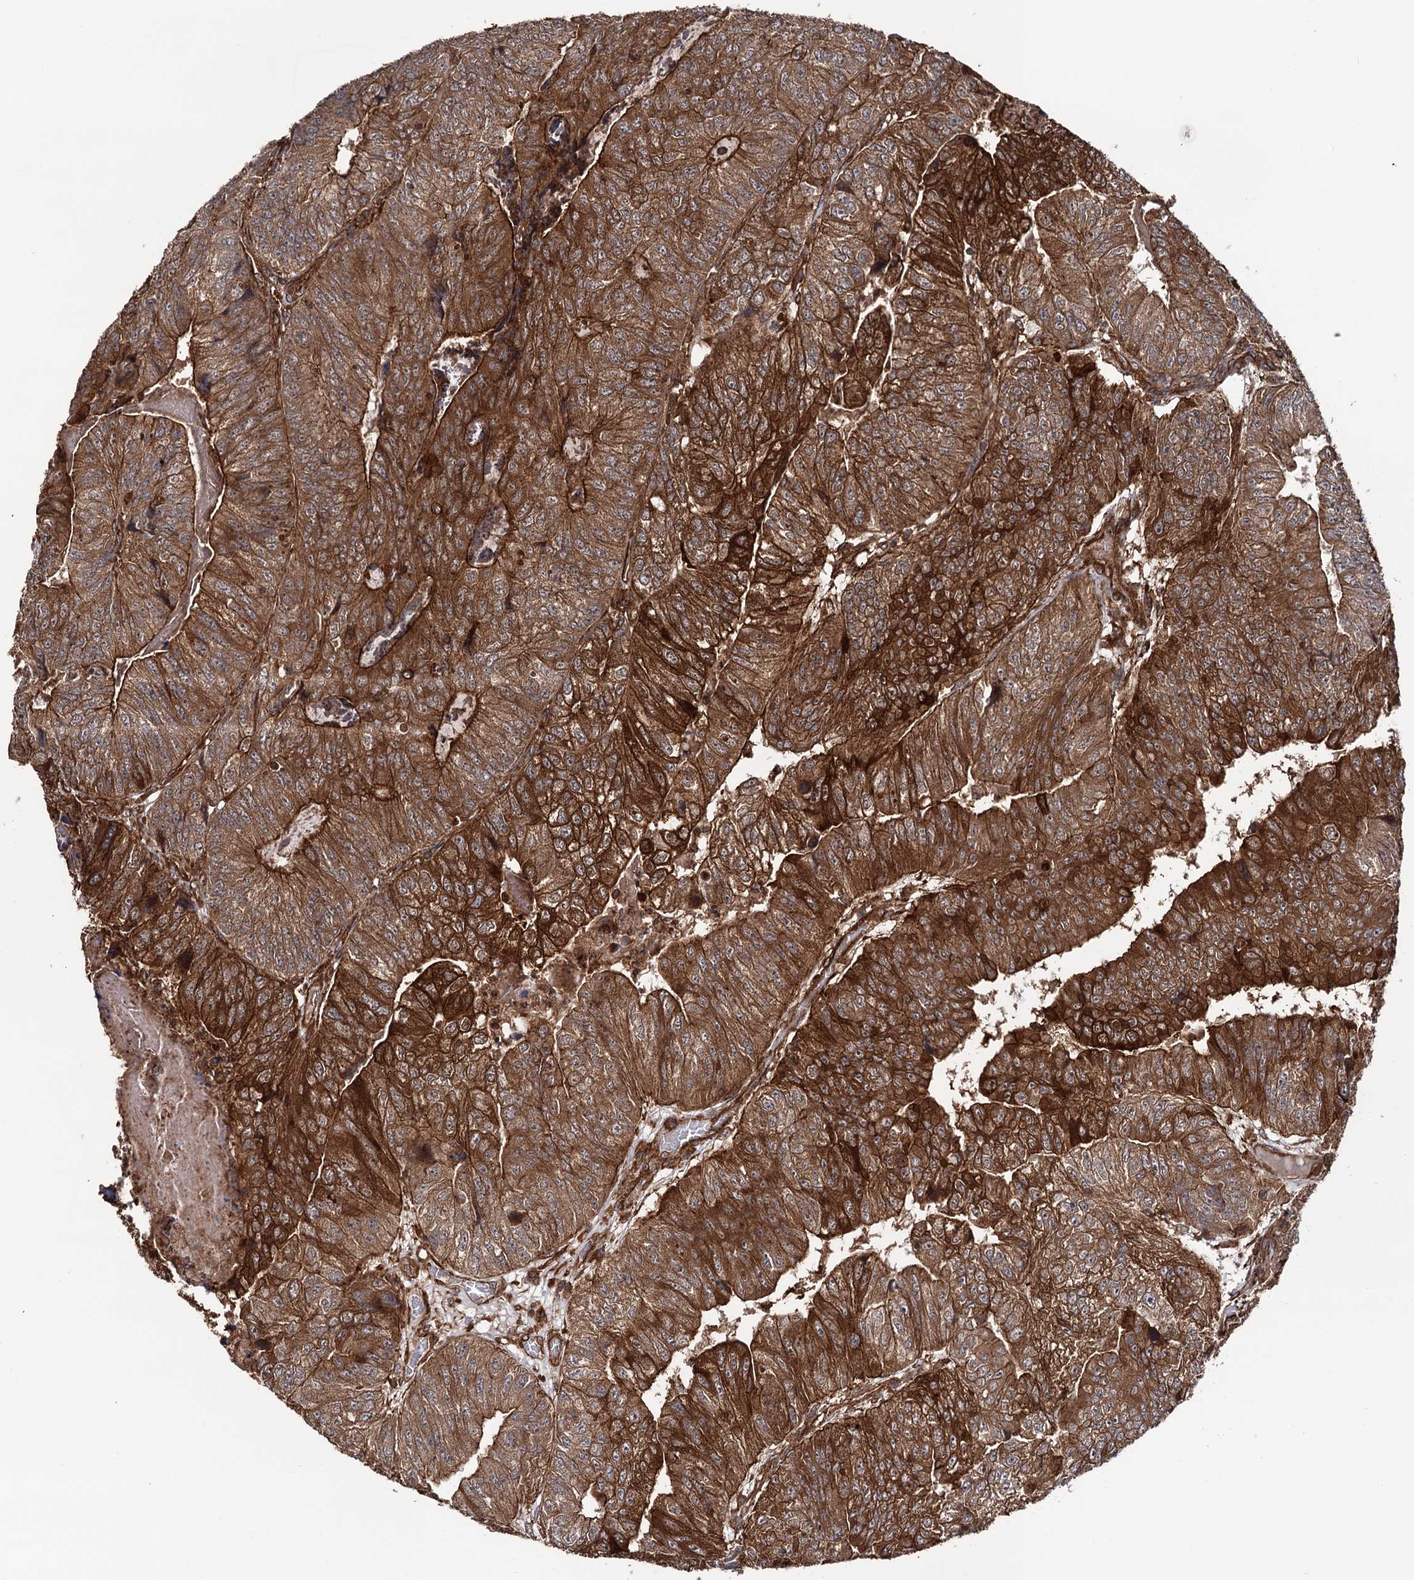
{"staining": {"intensity": "strong", "quantity": ">75%", "location": "cytoplasmic/membranous"}, "tissue": "colorectal cancer", "cell_type": "Tumor cells", "image_type": "cancer", "snomed": [{"axis": "morphology", "description": "Adenocarcinoma, NOS"}, {"axis": "topography", "description": "Colon"}], "caption": "Immunohistochemical staining of adenocarcinoma (colorectal) exhibits strong cytoplasmic/membranous protein positivity in approximately >75% of tumor cells.", "gene": "ATP8B4", "patient": {"sex": "female", "age": 67}}